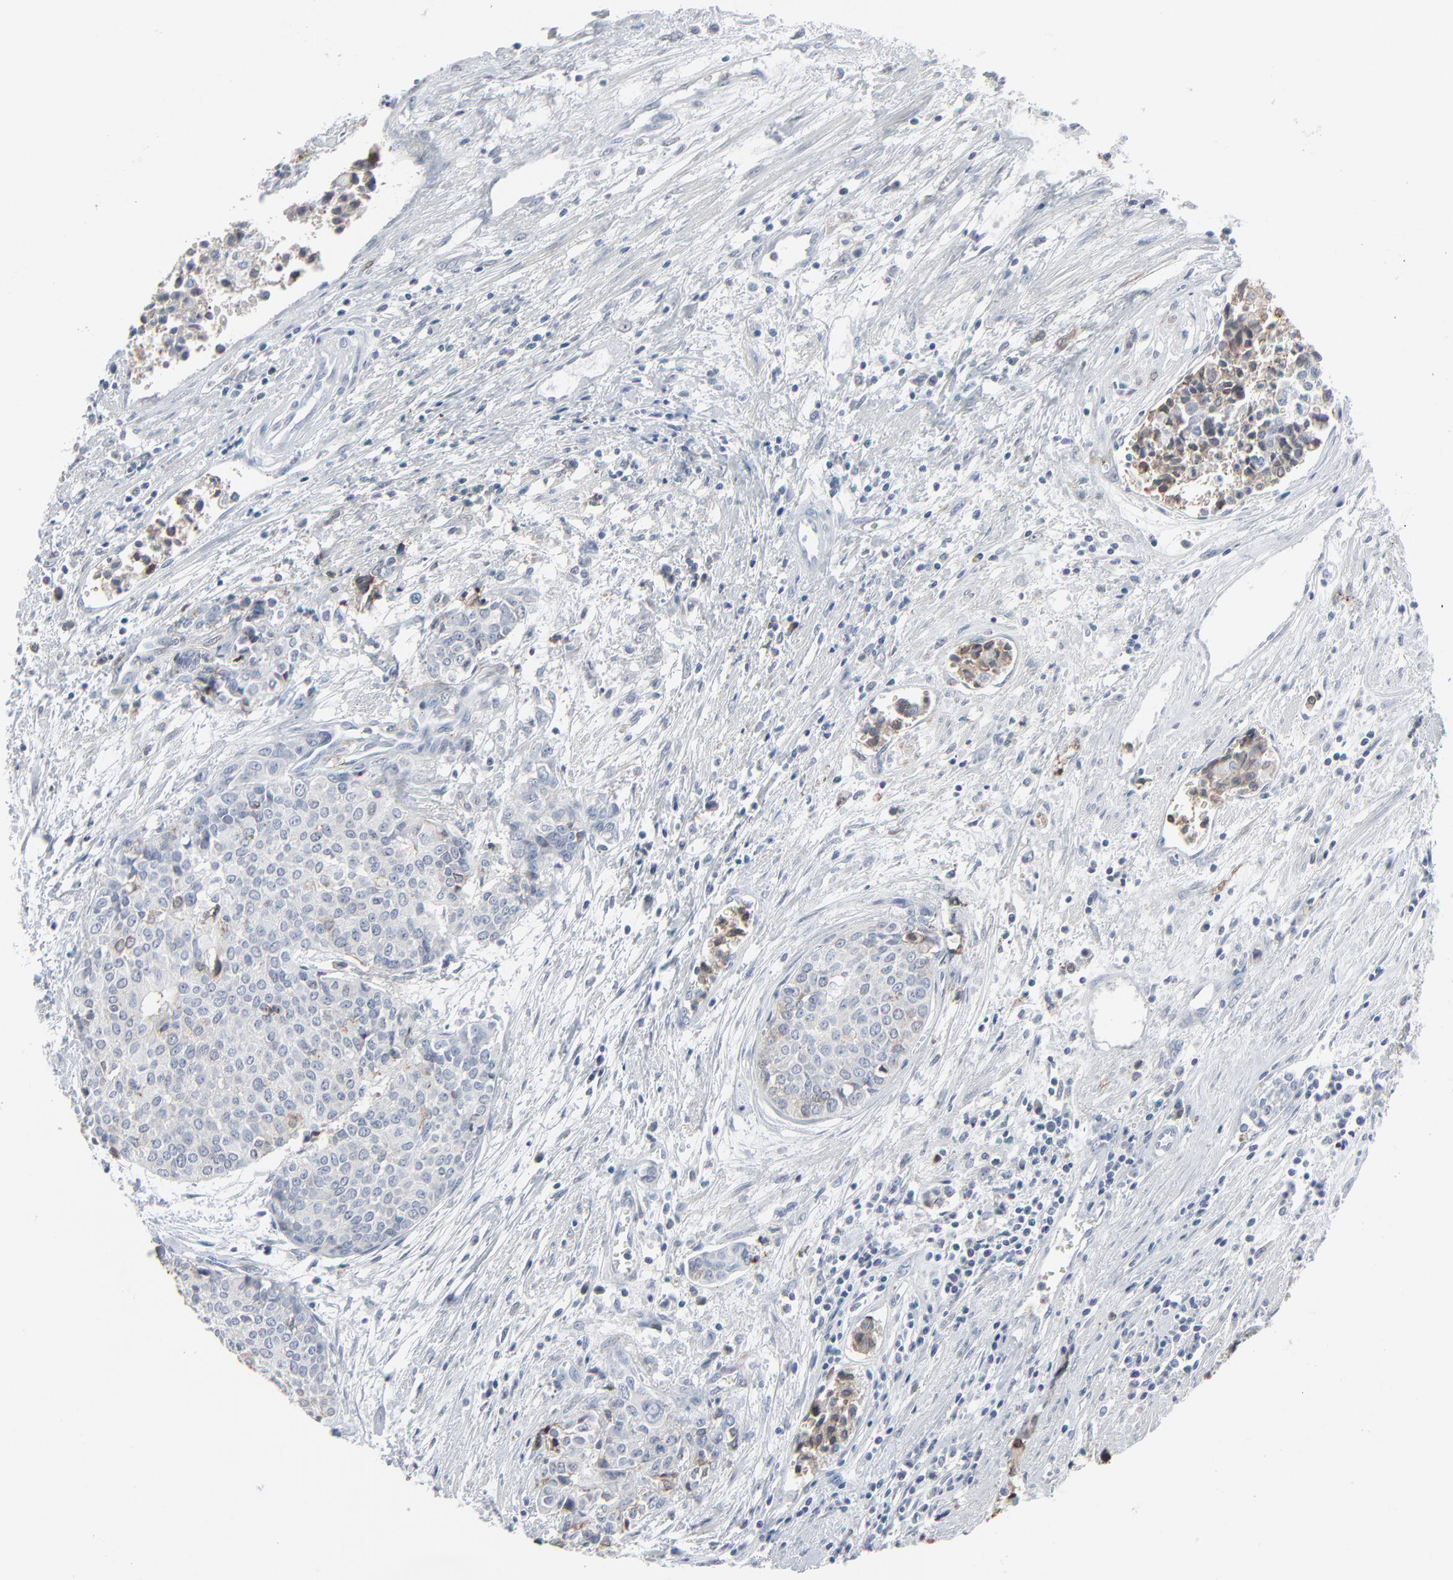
{"staining": {"intensity": "negative", "quantity": "none", "location": "none"}, "tissue": "urothelial cancer", "cell_type": "Tumor cells", "image_type": "cancer", "snomed": [{"axis": "morphology", "description": "Urothelial carcinoma, Low grade"}, {"axis": "topography", "description": "Urinary bladder"}], "caption": "Tumor cells show no significant protein positivity in urothelial cancer.", "gene": "PHGDH", "patient": {"sex": "female", "age": 73}}